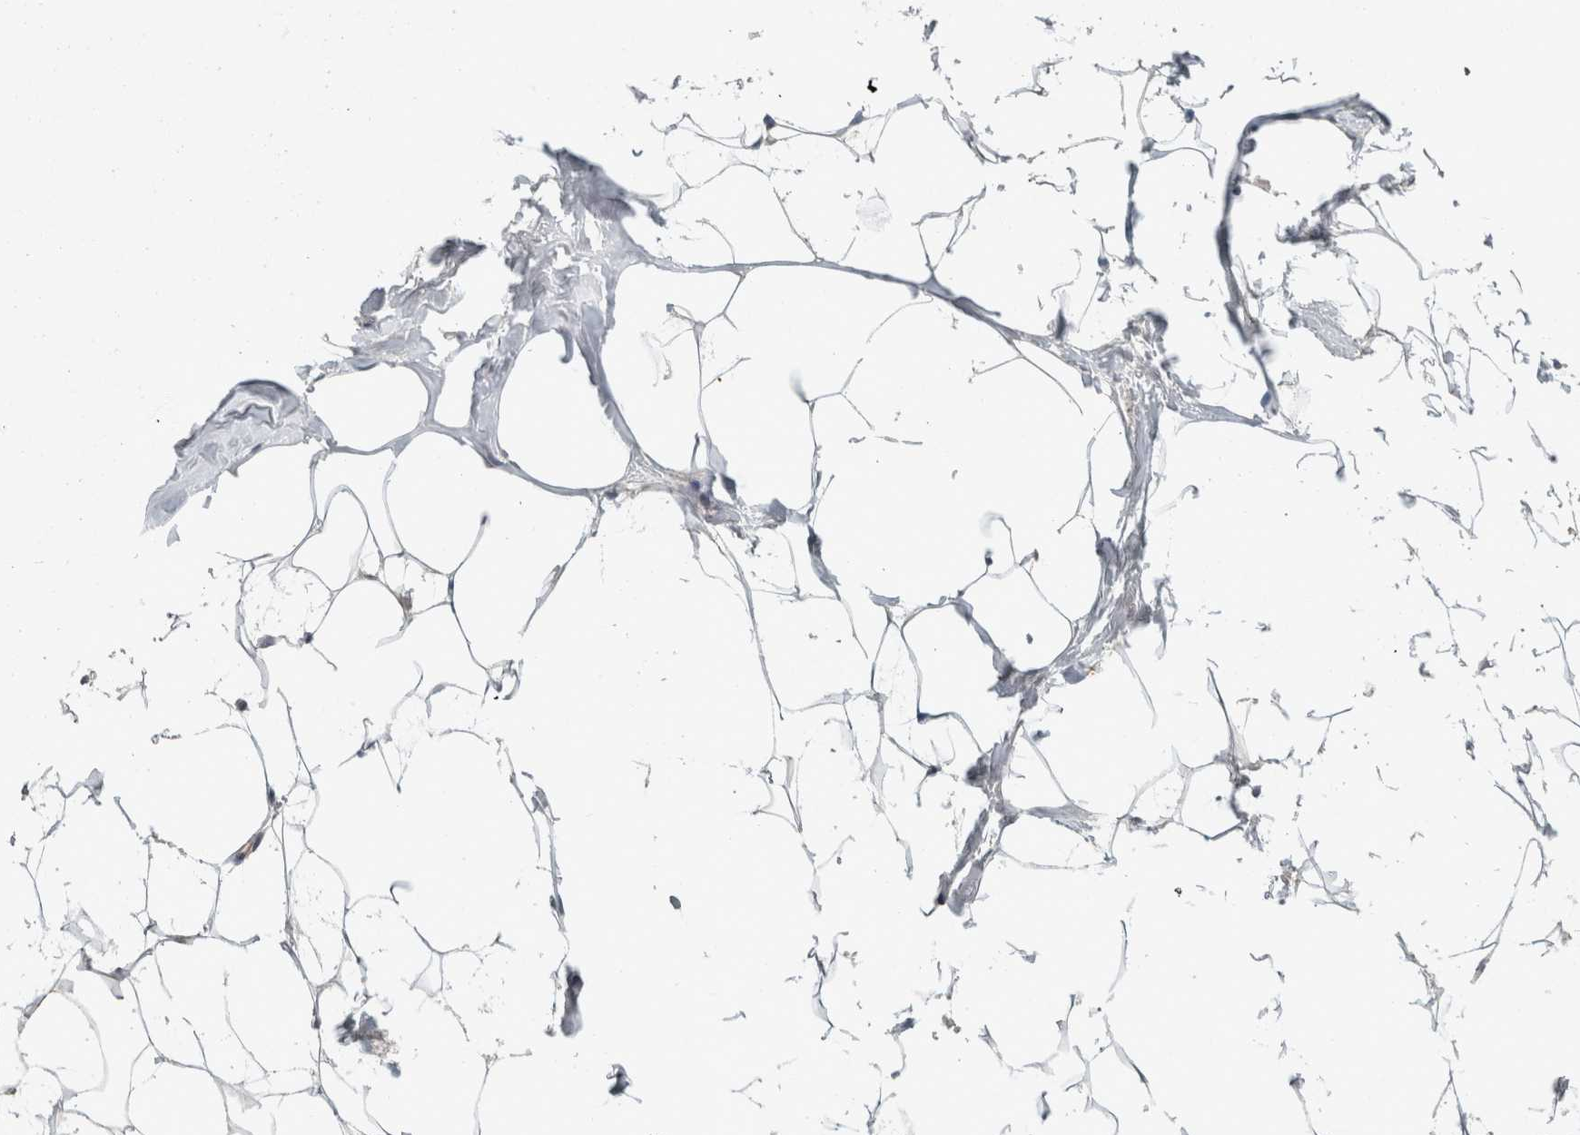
{"staining": {"intensity": "negative", "quantity": "none", "location": "none"}, "tissue": "adipose tissue", "cell_type": "Adipocytes", "image_type": "normal", "snomed": [{"axis": "morphology", "description": "Normal tissue, NOS"}, {"axis": "morphology", "description": "Fibrosis, NOS"}, {"axis": "topography", "description": "Breast"}, {"axis": "topography", "description": "Adipose tissue"}], "caption": "The photomicrograph reveals no staining of adipocytes in benign adipose tissue. The staining is performed using DAB (3,3'-diaminobenzidine) brown chromogen with nuclei counter-stained in using hematoxylin.", "gene": "SCIN", "patient": {"sex": "female", "age": 39}}